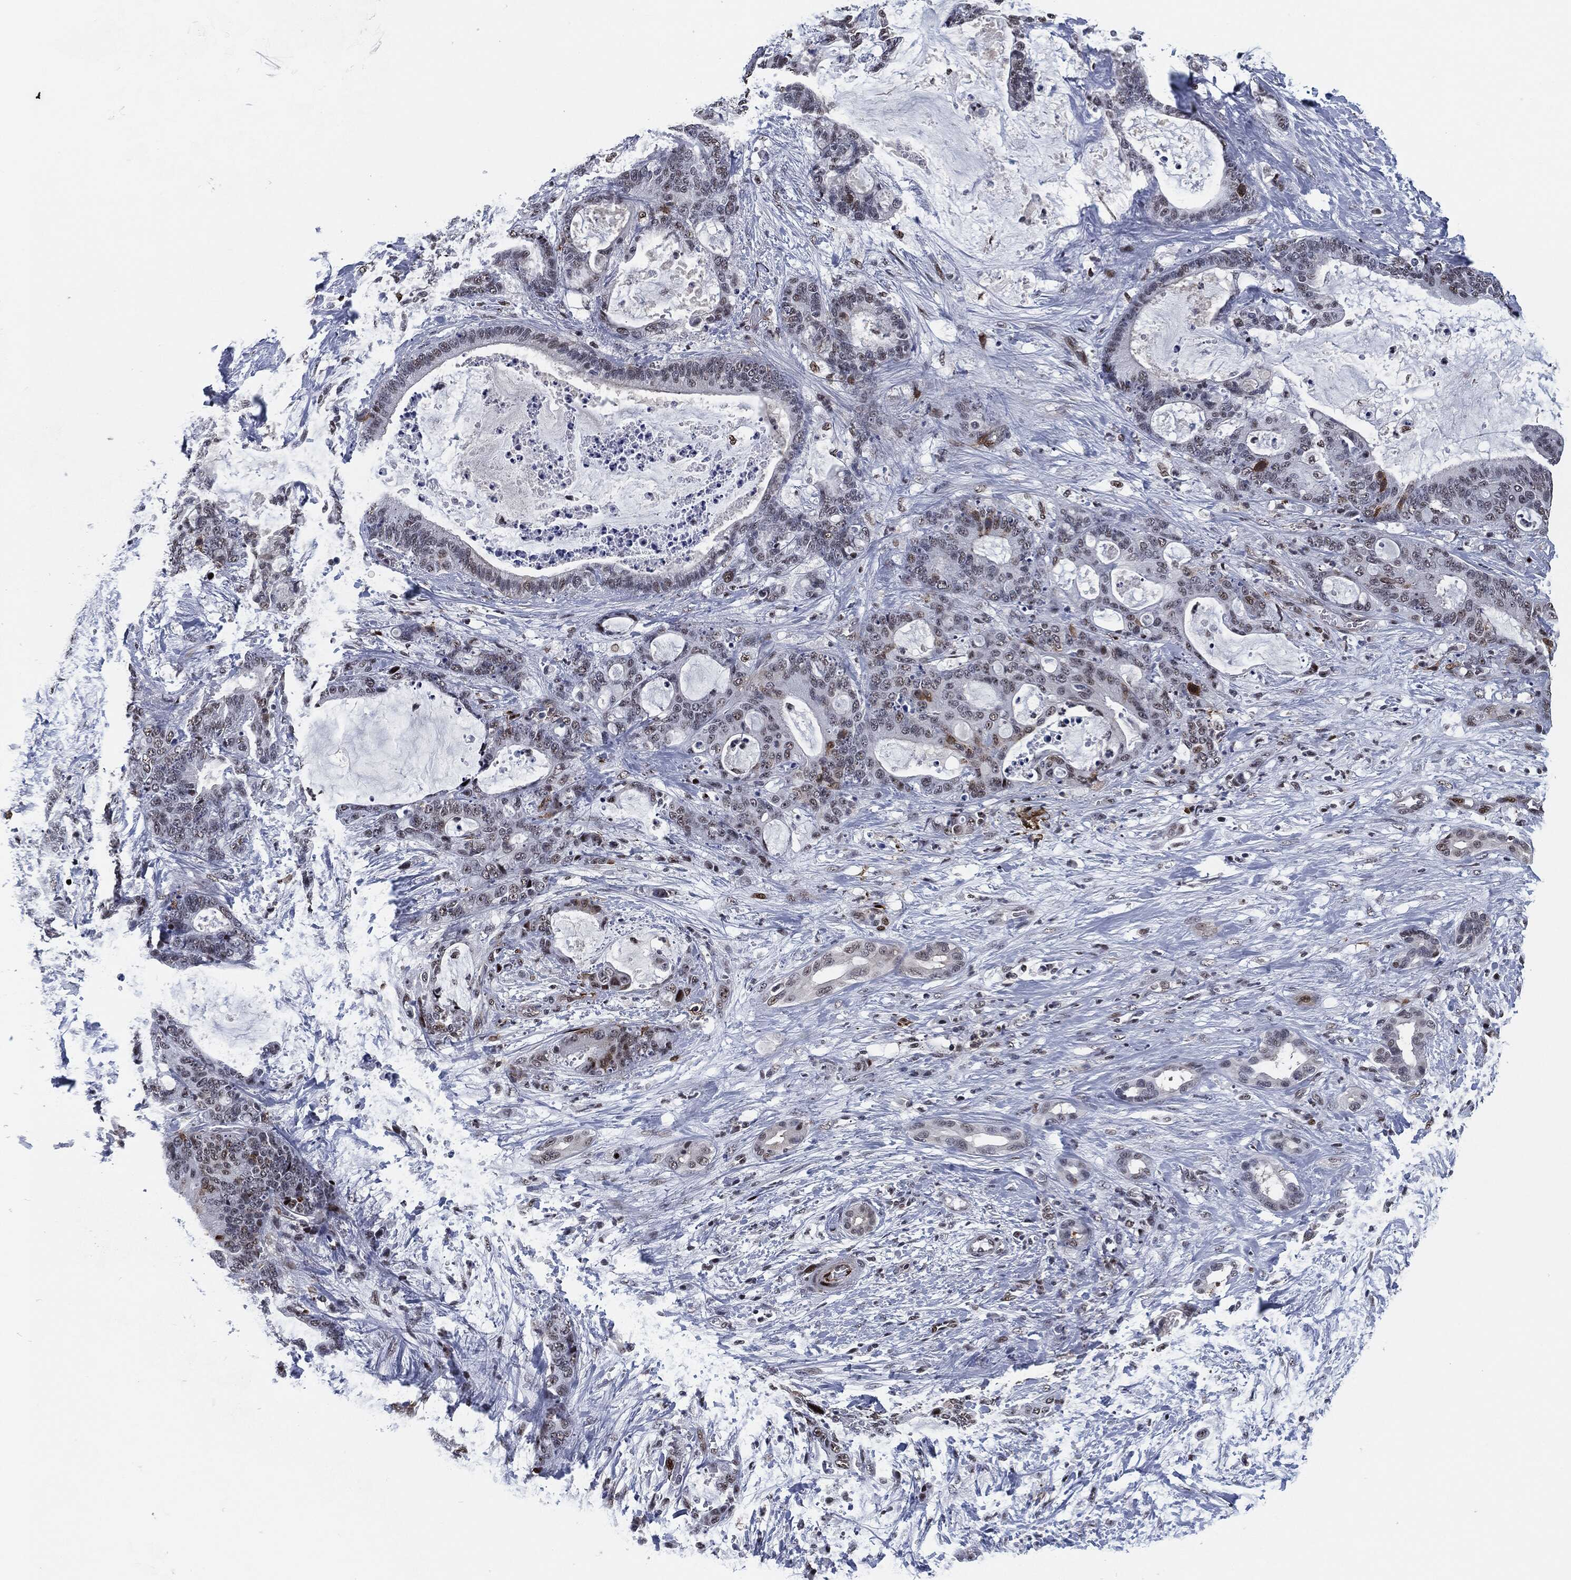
{"staining": {"intensity": "strong", "quantity": "<25%", "location": "nuclear"}, "tissue": "liver cancer", "cell_type": "Tumor cells", "image_type": "cancer", "snomed": [{"axis": "morphology", "description": "Cholangiocarcinoma"}, {"axis": "topography", "description": "Liver"}], "caption": "IHC (DAB (3,3'-diaminobenzidine)) staining of human cholangiocarcinoma (liver) reveals strong nuclear protein positivity in approximately <25% of tumor cells.", "gene": "AKT2", "patient": {"sex": "female", "age": 73}}